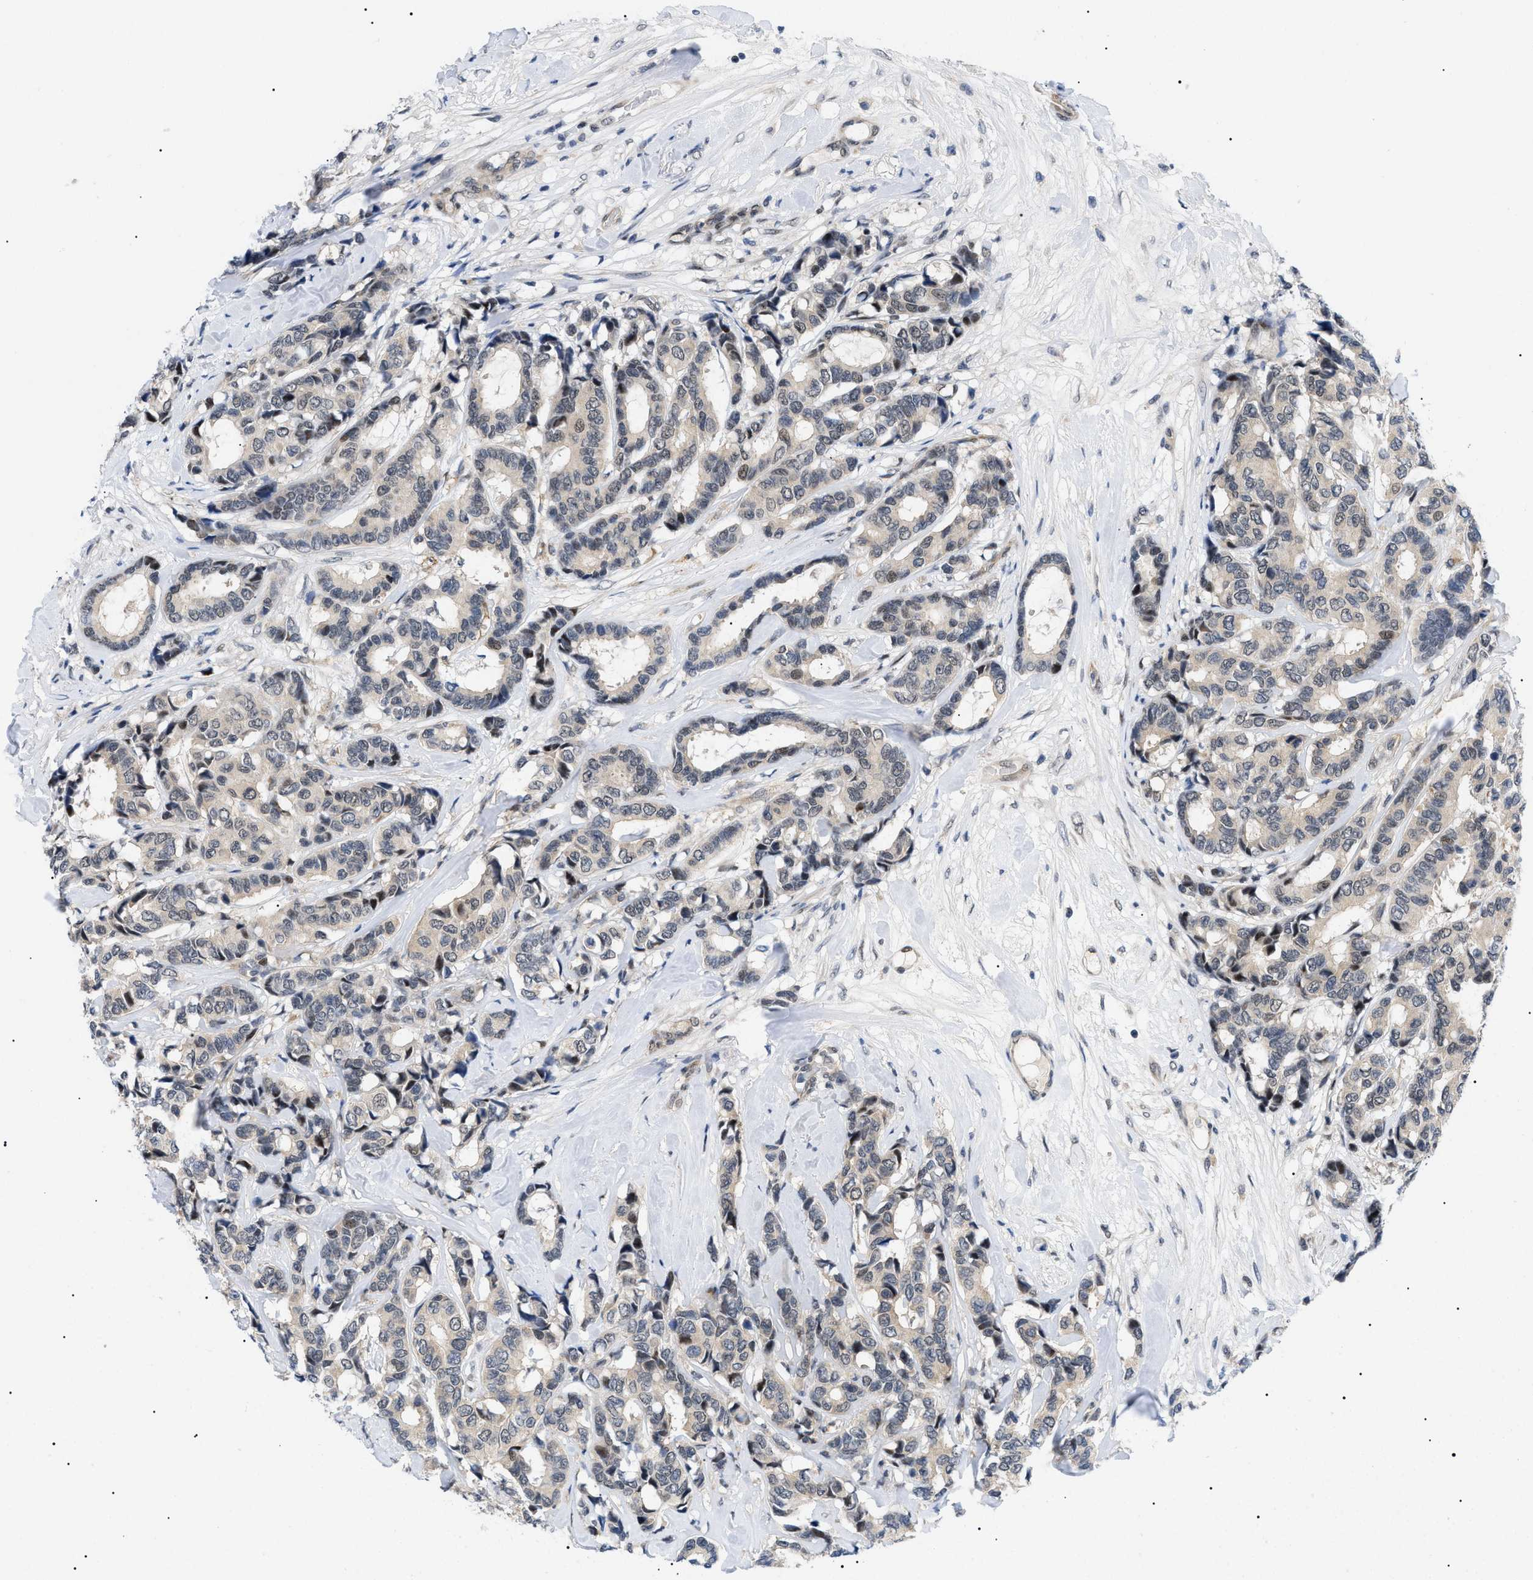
{"staining": {"intensity": "weak", "quantity": "<25%", "location": "nuclear"}, "tissue": "breast cancer", "cell_type": "Tumor cells", "image_type": "cancer", "snomed": [{"axis": "morphology", "description": "Duct carcinoma"}, {"axis": "topography", "description": "Breast"}], "caption": "A photomicrograph of breast invasive ductal carcinoma stained for a protein reveals no brown staining in tumor cells.", "gene": "GARRE1", "patient": {"sex": "female", "age": 87}}